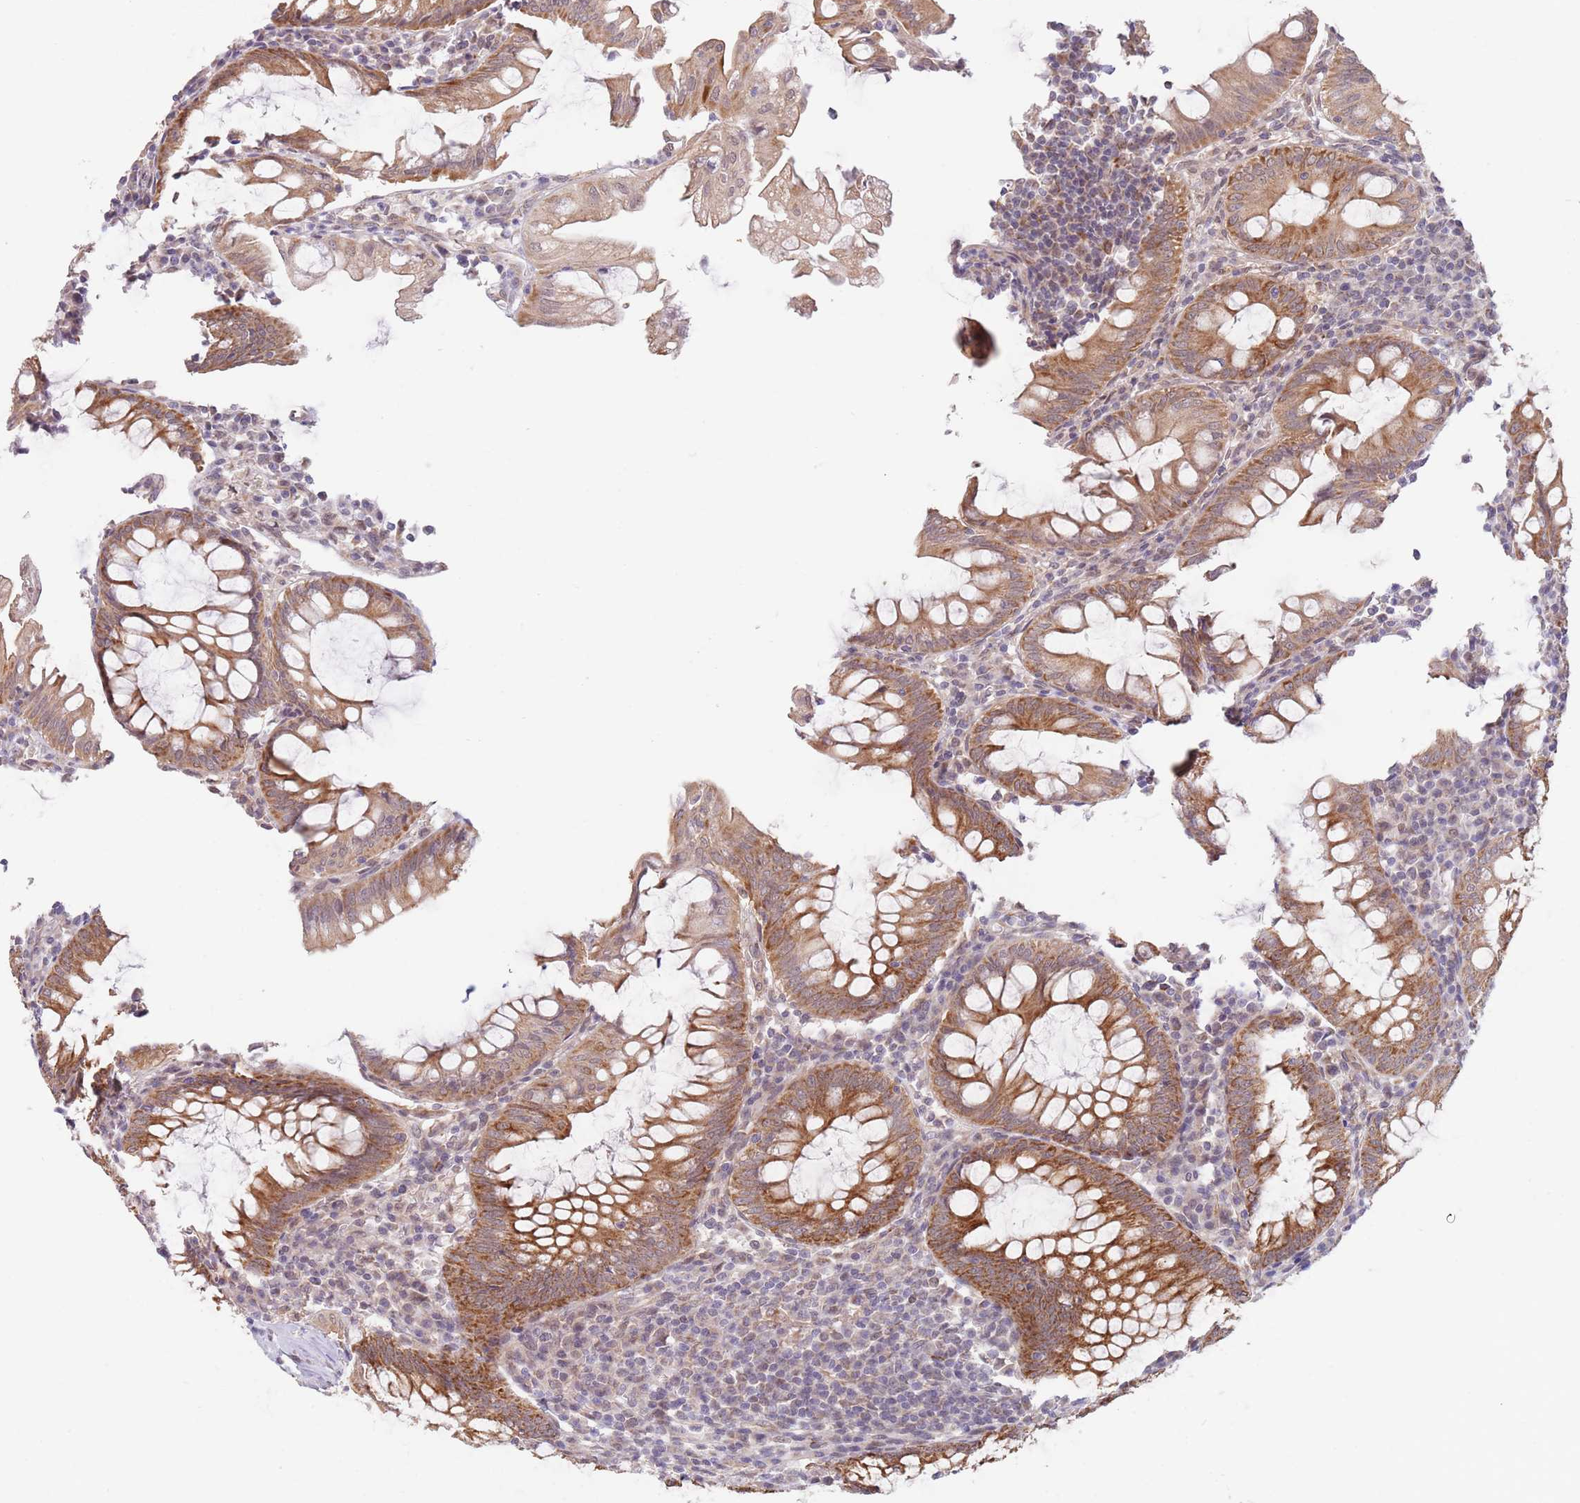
{"staining": {"intensity": "strong", "quantity": ">75%", "location": "cytoplasmic/membranous"}, "tissue": "appendix", "cell_type": "Glandular cells", "image_type": "normal", "snomed": [{"axis": "morphology", "description": "Normal tissue, NOS"}, {"axis": "topography", "description": "Appendix"}], "caption": "Protein expression analysis of unremarkable appendix exhibits strong cytoplasmic/membranous expression in about >75% of glandular cells. Immunohistochemistry (ihc) stains the protein in brown and the nuclei are stained blue.", "gene": "UQCC3", "patient": {"sex": "male", "age": 83}}